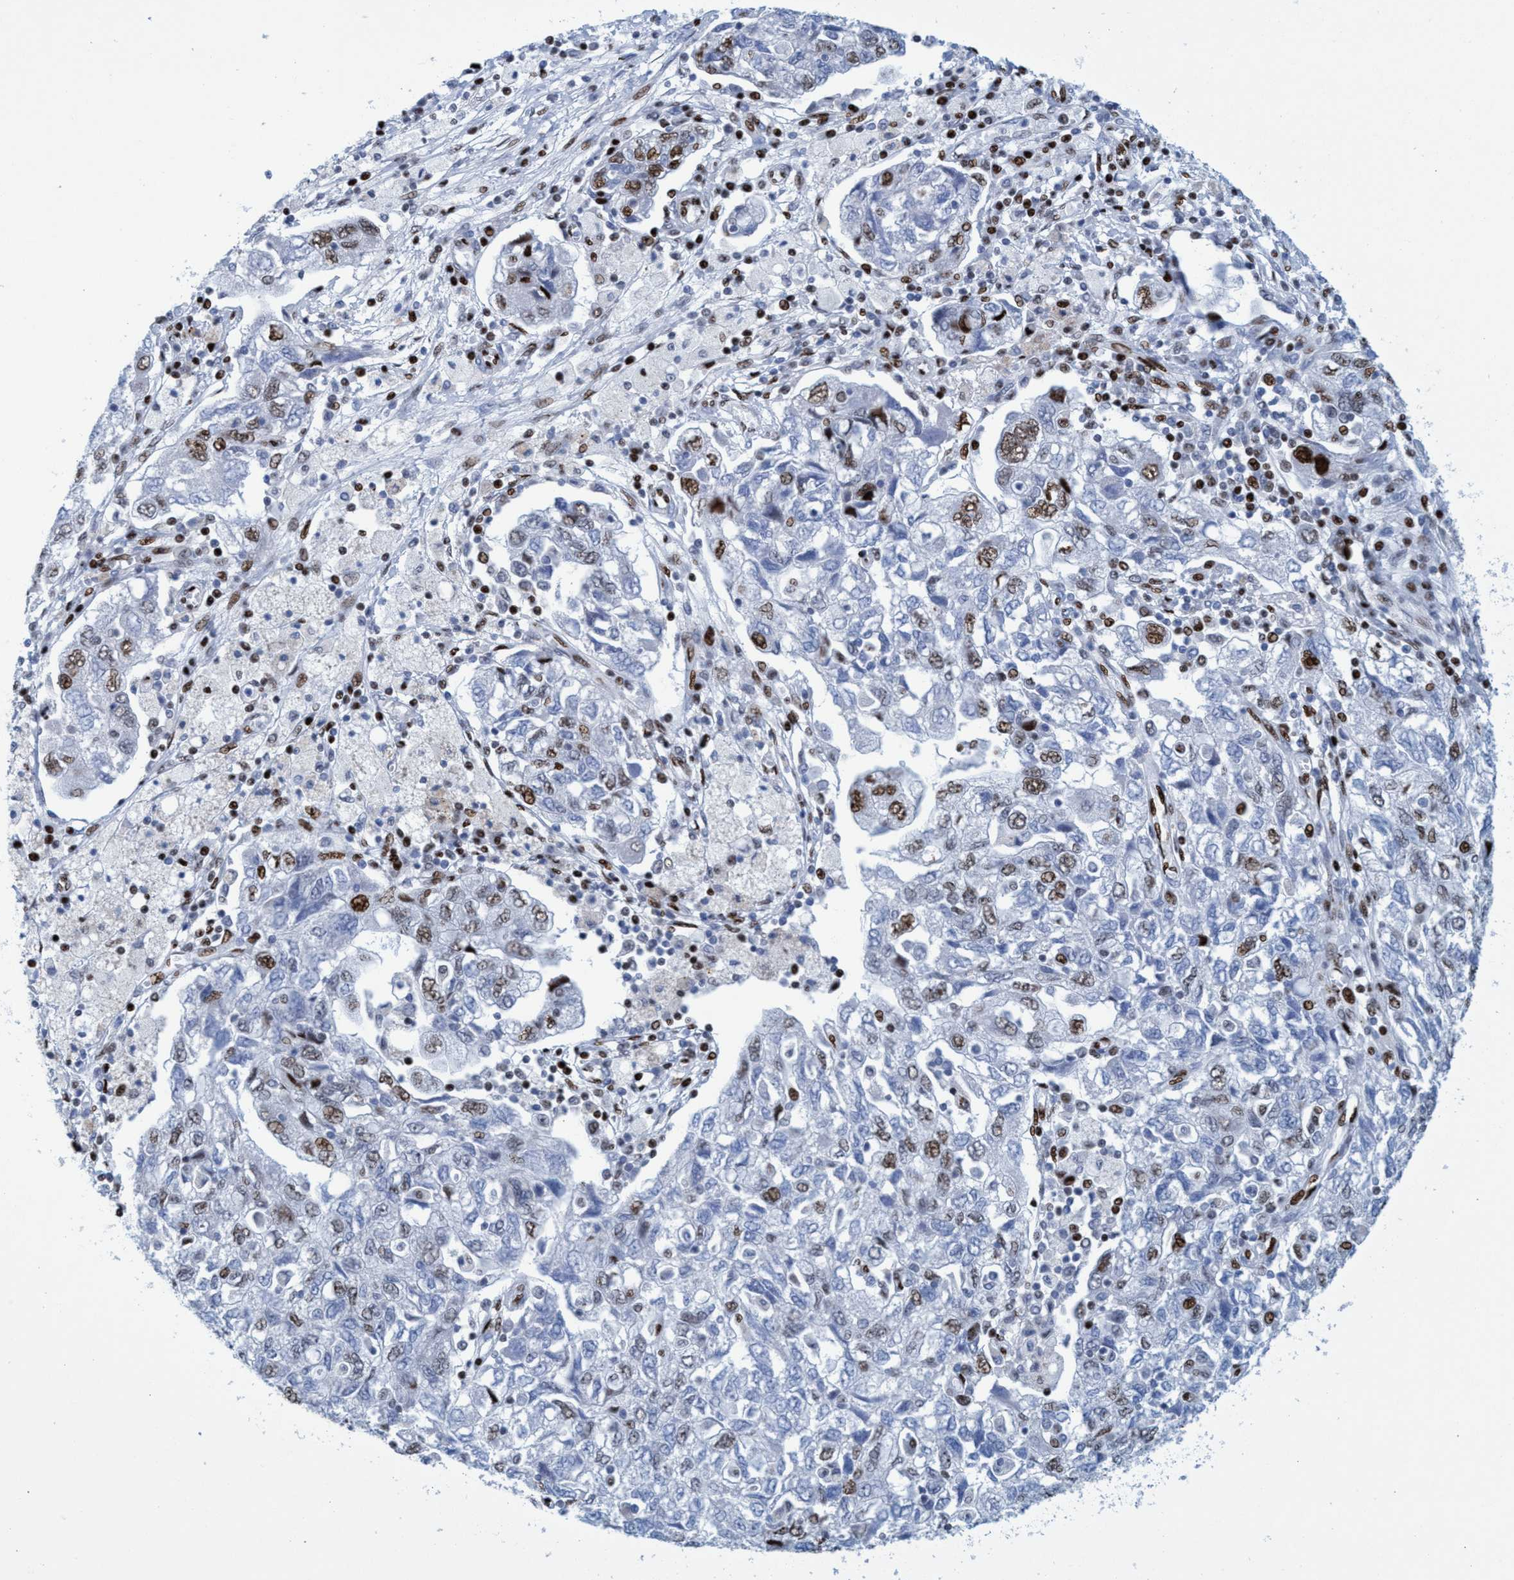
{"staining": {"intensity": "moderate", "quantity": "25%-75%", "location": "nuclear"}, "tissue": "ovarian cancer", "cell_type": "Tumor cells", "image_type": "cancer", "snomed": [{"axis": "morphology", "description": "Carcinoma, NOS"}, {"axis": "morphology", "description": "Cystadenocarcinoma, serous, NOS"}, {"axis": "topography", "description": "Ovary"}], "caption": "IHC (DAB) staining of human ovarian cancer shows moderate nuclear protein expression in approximately 25%-75% of tumor cells.", "gene": "R3HCC1", "patient": {"sex": "female", "age": 69}}